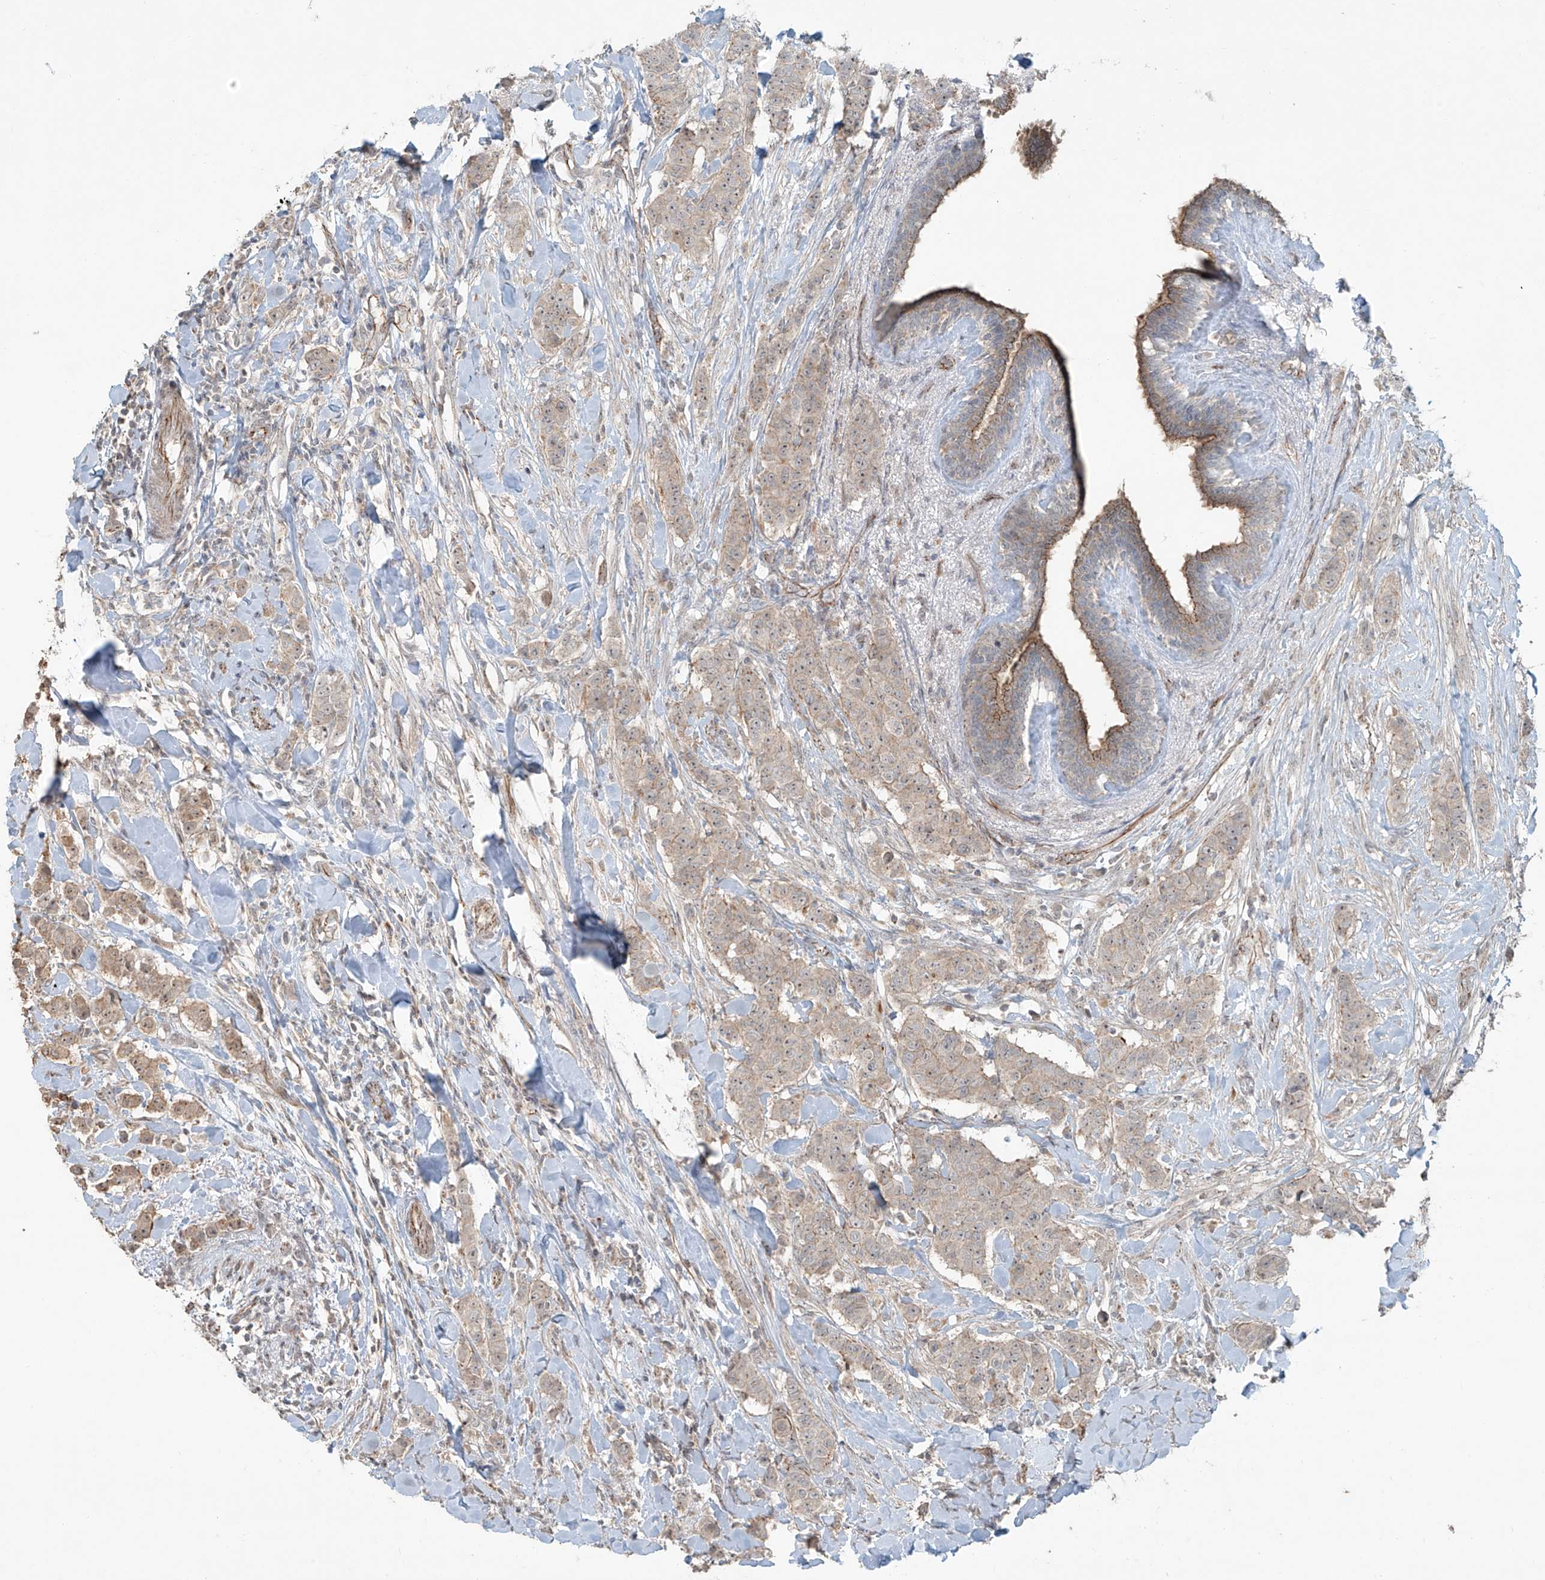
{"staining": {"intensity": "weak", "quantity": ">75%", "location": "cytoplasmic/membranous"}, "tissue": "breast cancer", "cell_type": "Tumor cells", "image_type": "cancer", "snomed": [{"axis": "morphology", "description": "Duct carcinoma"}, {"axis": "topography", "description": "Breast"}], "caption": "Protein expression analysis of human intraductal carcinoma (breast) reveals weak cytoplasmic/membranous positivity in about >75% of tumor cells. (DAB (3,3'-diaminobenzidine) IHC, brown staining for protein, blue staining for nuclei).", "gene": "ZNF16", "patient": {"sex": "female", "age": 40}}